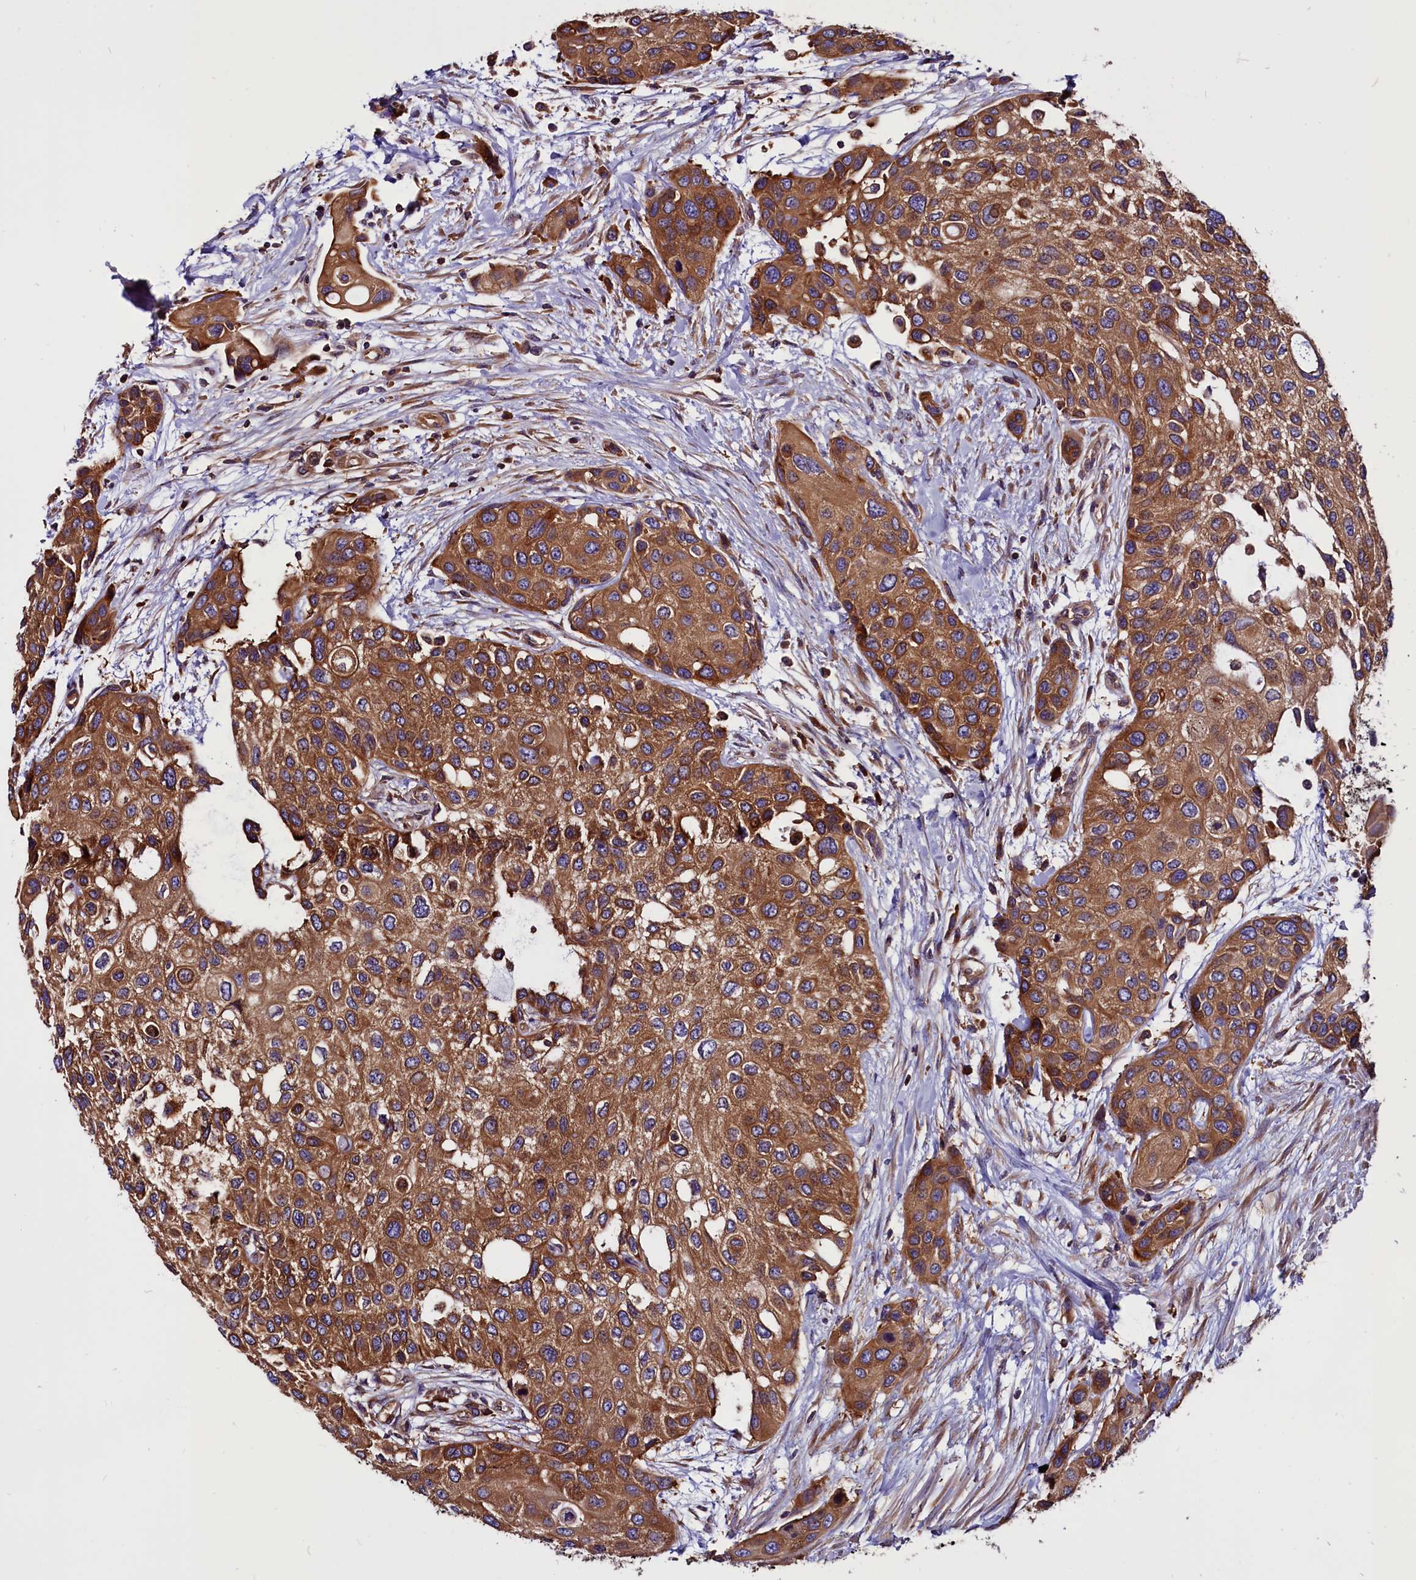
{"staining": {"intensity": "strong", "quantity": ">75%", "location": "cytoplasmic/membranous"}, "tissue": "urothelial cancer", "cell_type": "Tumor cells", "image_type": "cancer", "snomed": [{"axis": "morphology", "description": "Normal tissue, NOS"}, {"axis": "morphology", "description": "Urothelial carcinoma, High grade"}, {"axis": "topography", "description": "Vascular tissue"}, {"axis": "topography", "description": "Urinary bladder"}], "caption": "This photomicrograph shows urothelial cancer stained with immunohistochemistry to label a protein in brown. The cytoplasmic/membranous of tumor cells show strong positivity for the protein. Nuclei are counter-stained blue.", "gene": "EIF3G", "patient": {"sex": "female", "age": 56}}